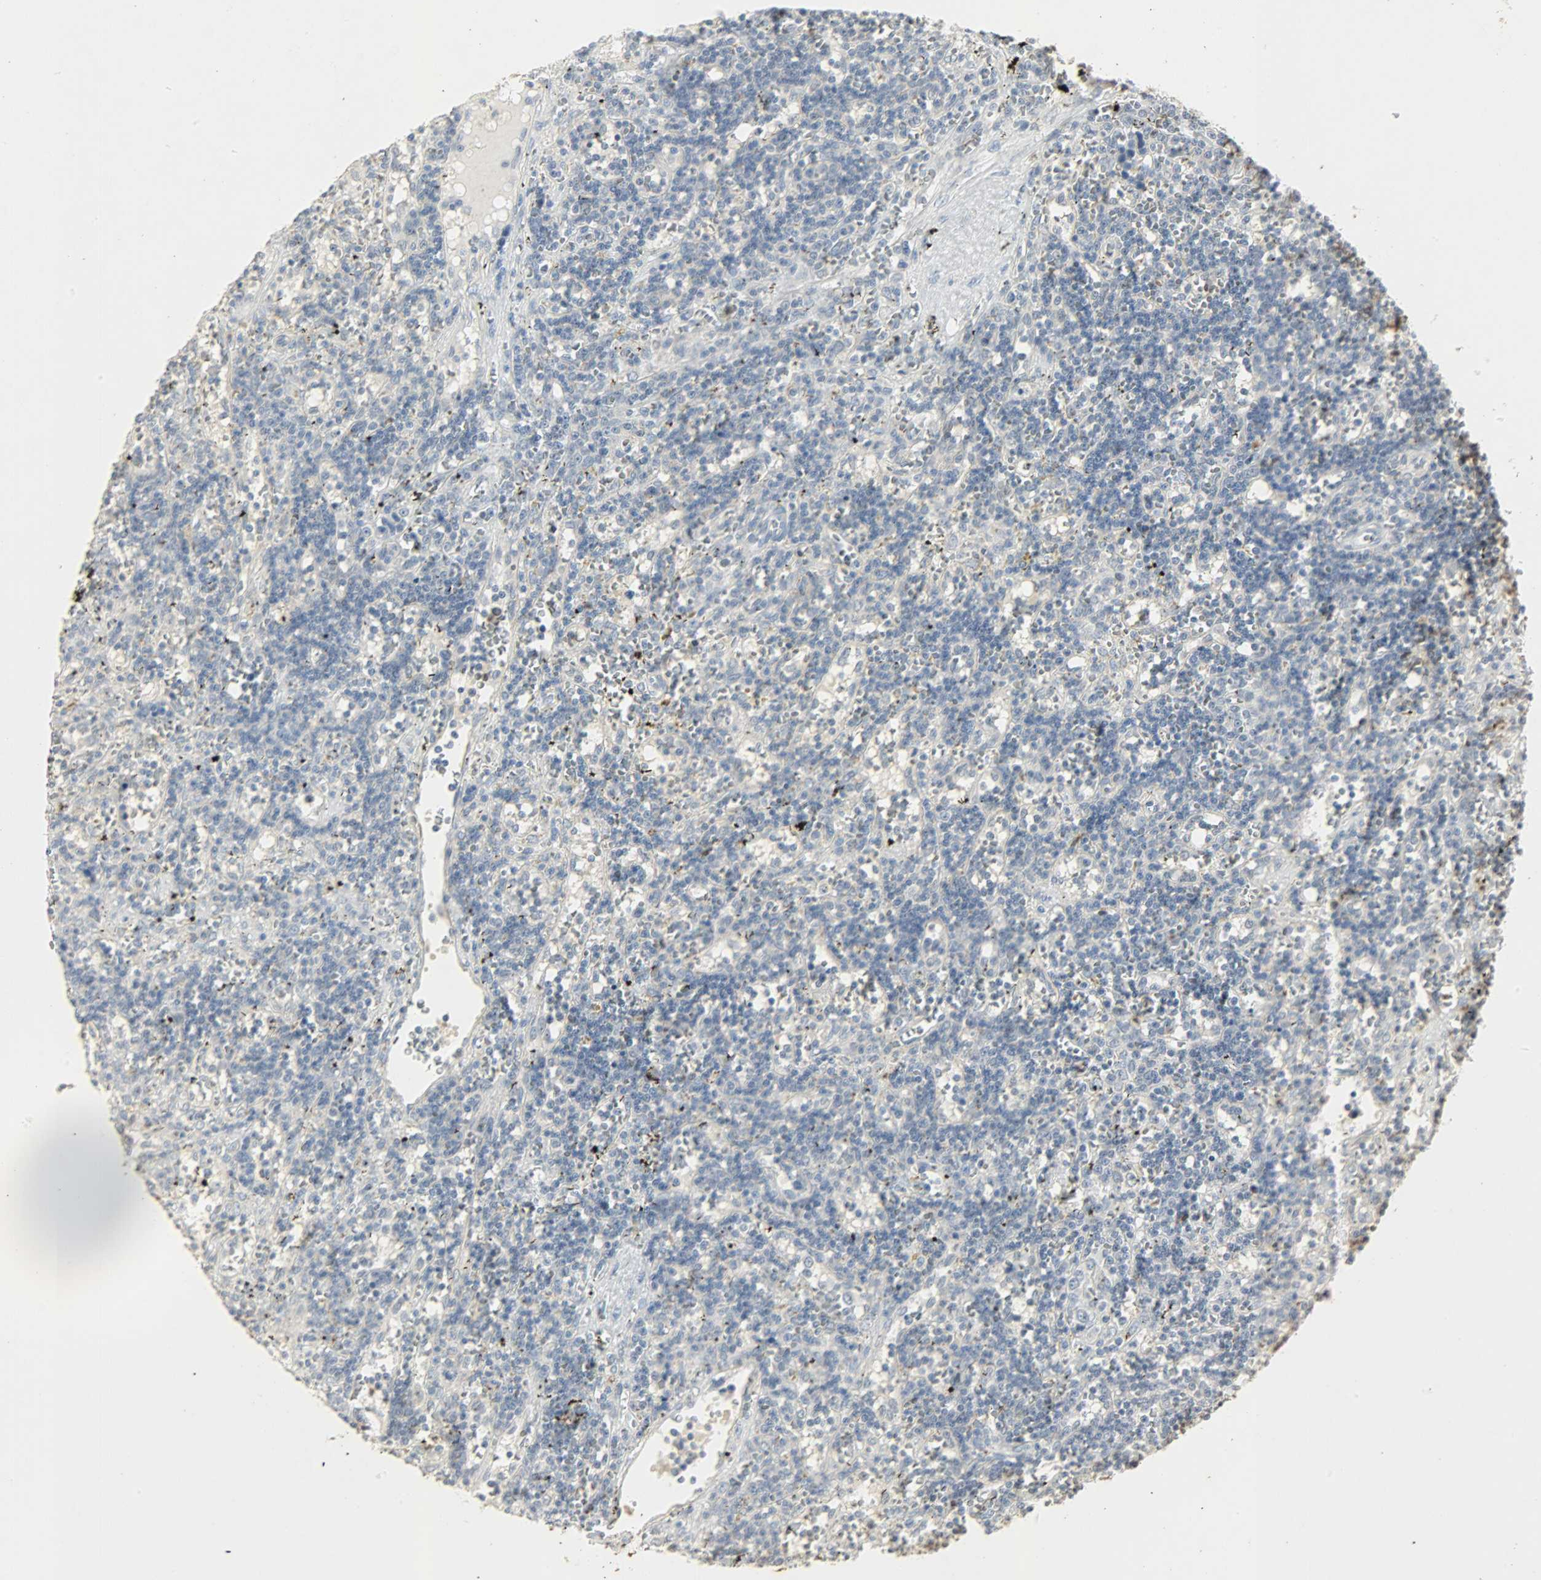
{"staining": {"intensity": "negative", "quantity": "none", "location": "none"}, "tissue": "lymphoma", "cell_type": "Tumor cells", "image_type": "cancer", "snomed": [{"axis": "morphology", "description": "Malignant lymphoma, non-Hodgkin's type, Low grade"}, {"axis": "topography", "description": "Spleen"}], "caption": "This is an immunohistochemistry histopathology image of human lymphoma. There is no positivity in tumor cells.", "gene": "CAMK4", "patient": {"sex": "male", "age": 60}}